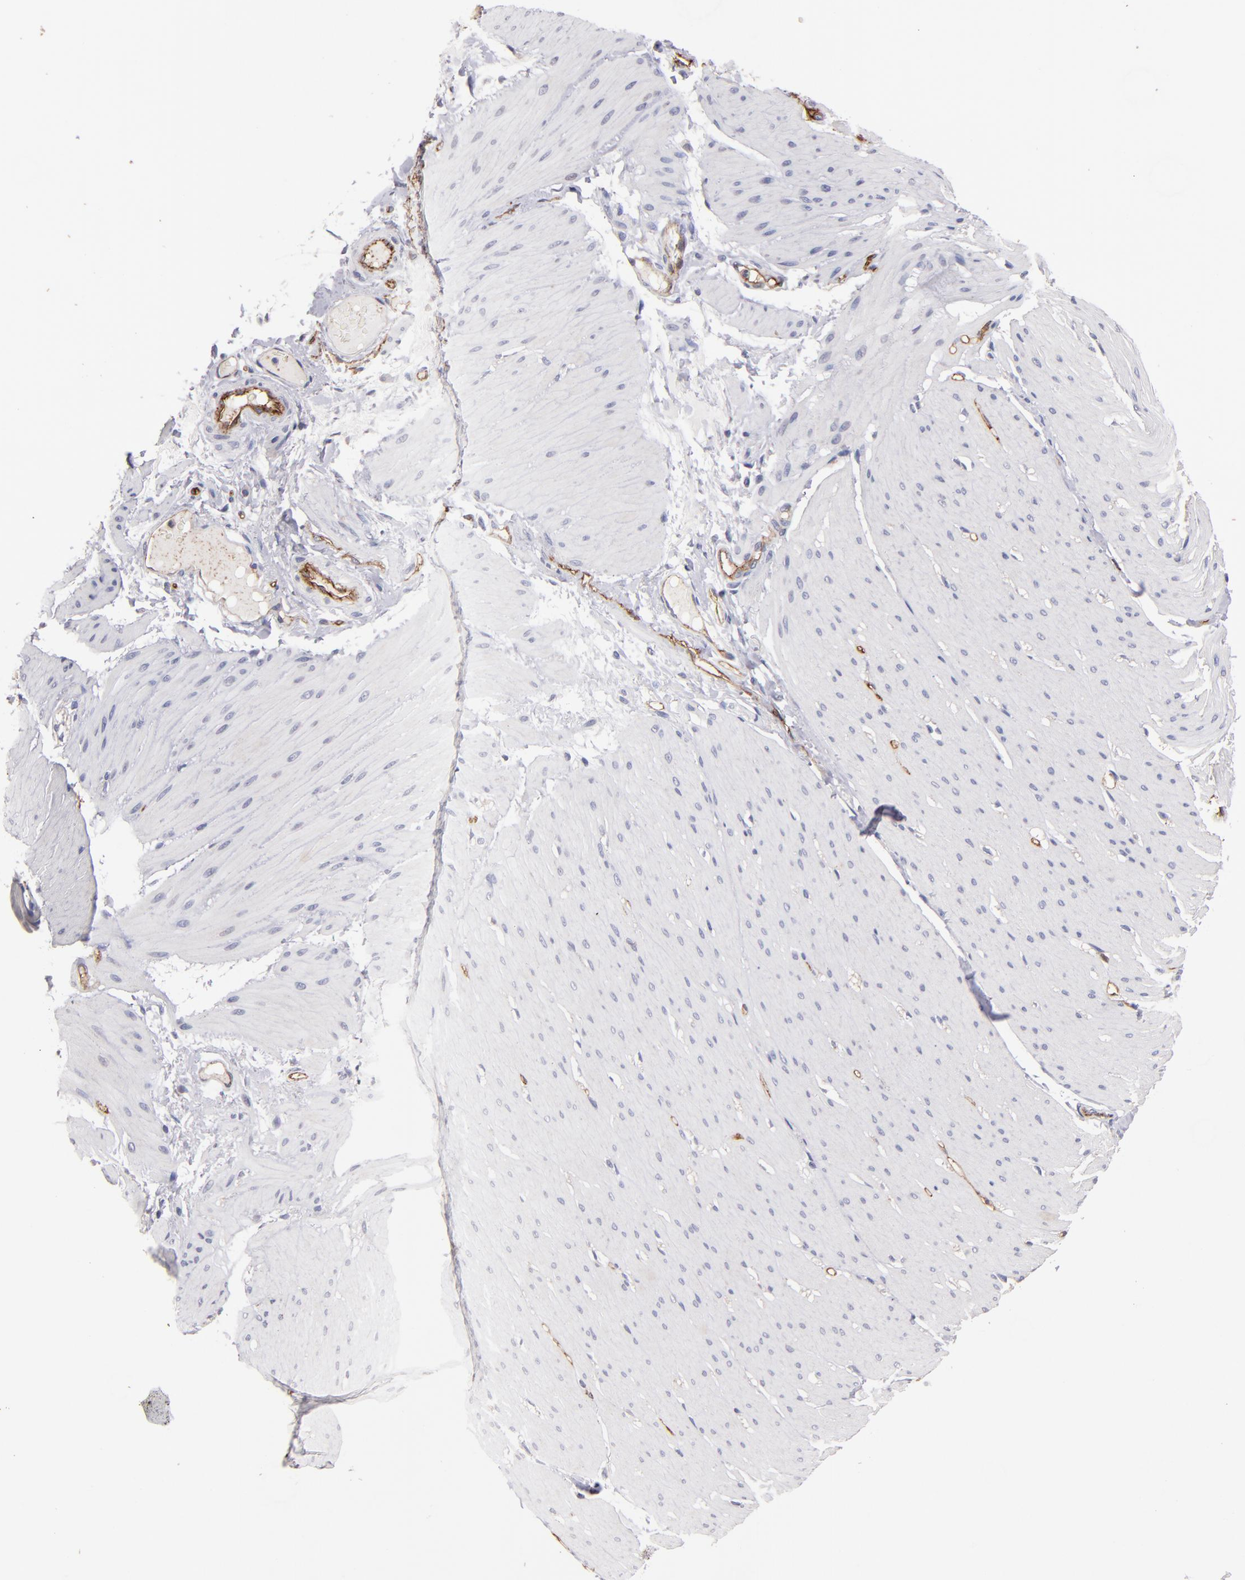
{"staining": {"intensity": "negative", "quantity": "none", "location": "none"}, "tissue": "smooth muscle", "cell_type": "Smooth muscle cells", "image_type": "normal", "snomed": [{"axis": "morphology", "description": "Normal tissue, NOS"}, {"axis": "topography", "description": "Smooth muscle"}, {"axis": "topography", "description": "Colon"}], "caption": "High power microscopy image of an immunohistochemistry image of normal smooth muscle, revealing no significant staining in smooth muscle cells.", "gene": "CLDN5", "patient": {"sex": "male", "age": 67}}